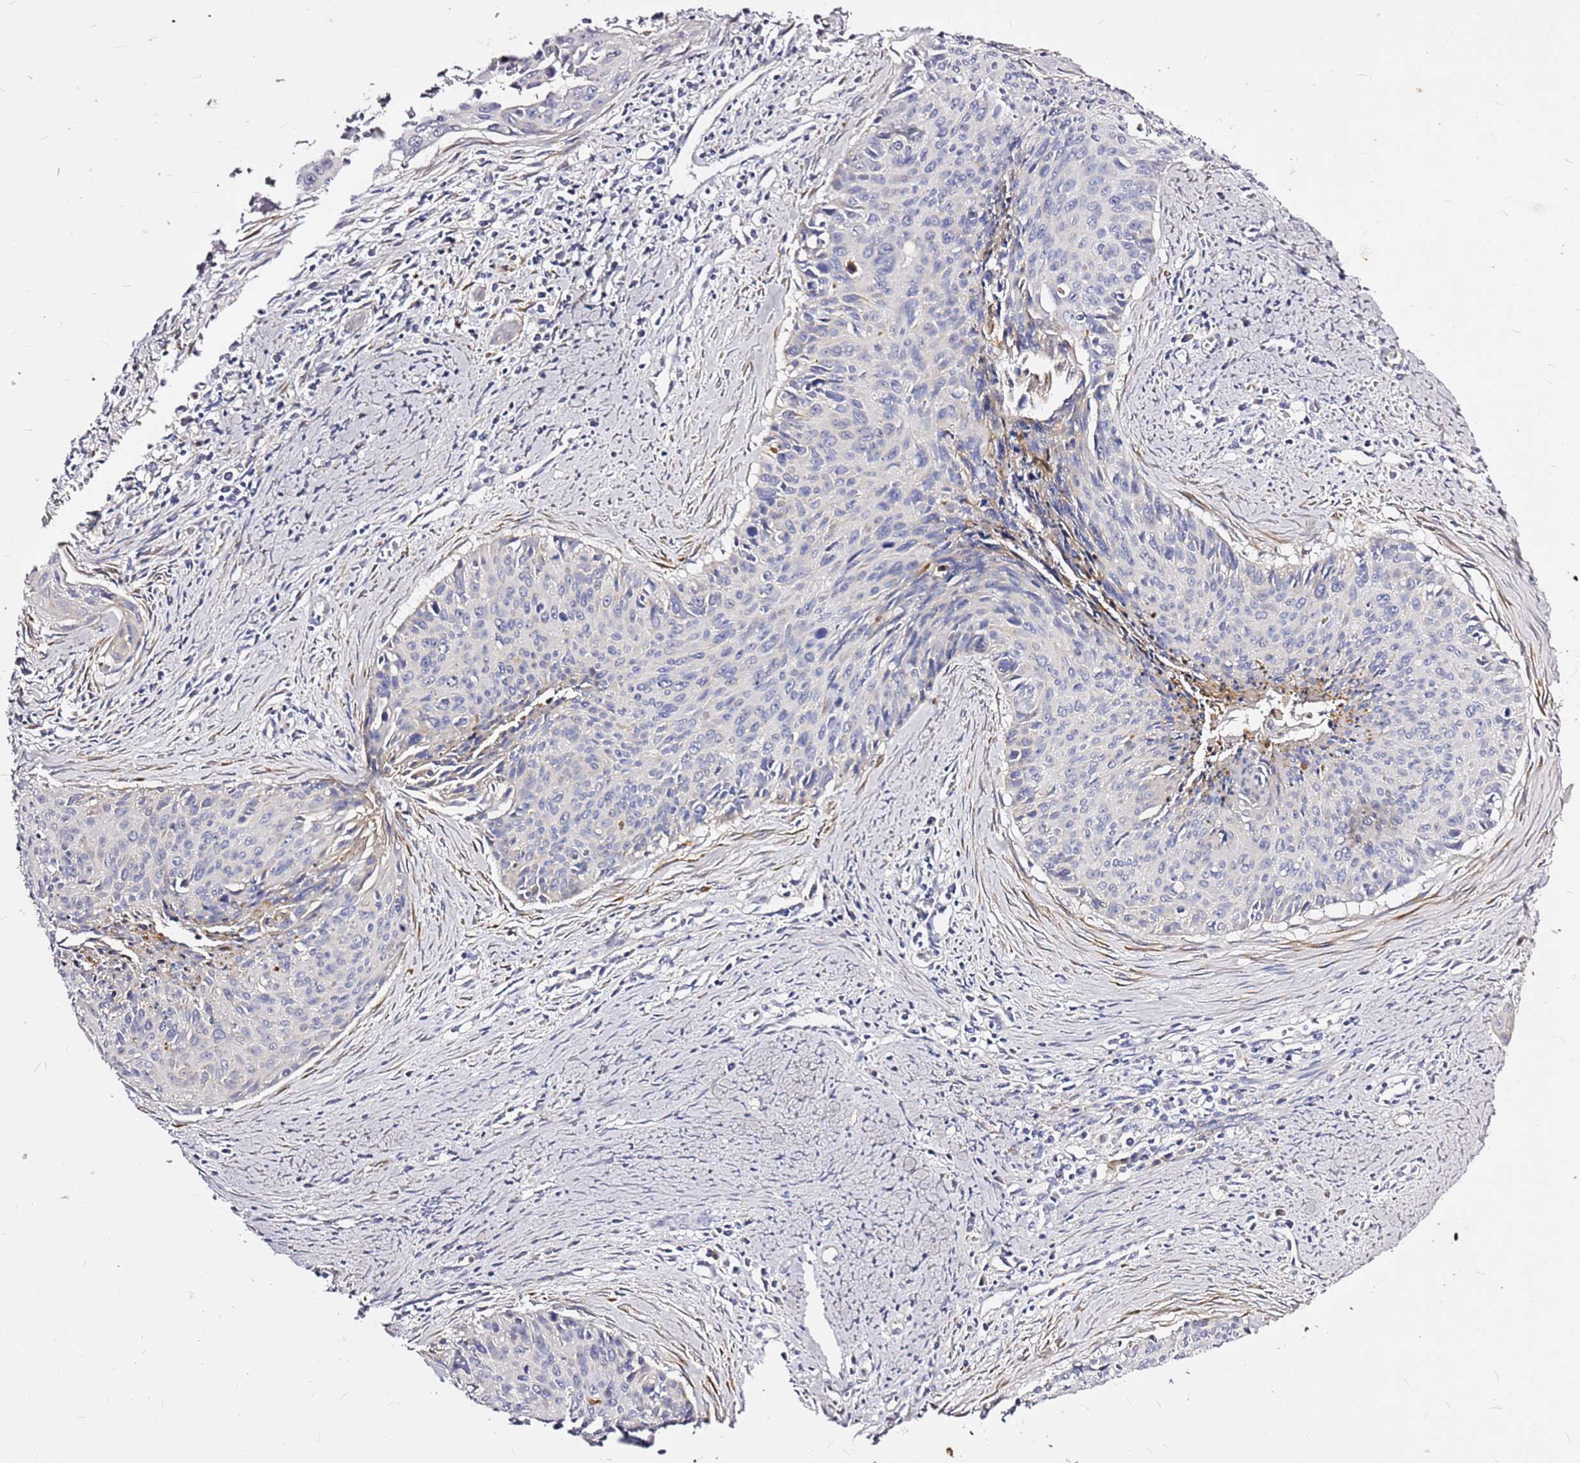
{"staining": {"intensity": "negative", "quantity": "none", "location": "none"}, "tissue": "cervical cancer", "cell_type": "Tumor cells", "image_type": "cancer", "snomed": [{"axis": "morphology", "description": "Squamous cell carcinoma, NOS"}, {"axis": "topography", "description": "Cervix"}], "caption": "An image of squamous cell carcinoma (cervical) stained for a protein displays no brown staining in tumor cells.", "gene": "CASD1", "patient": {"sex": "female", "age": 55}}